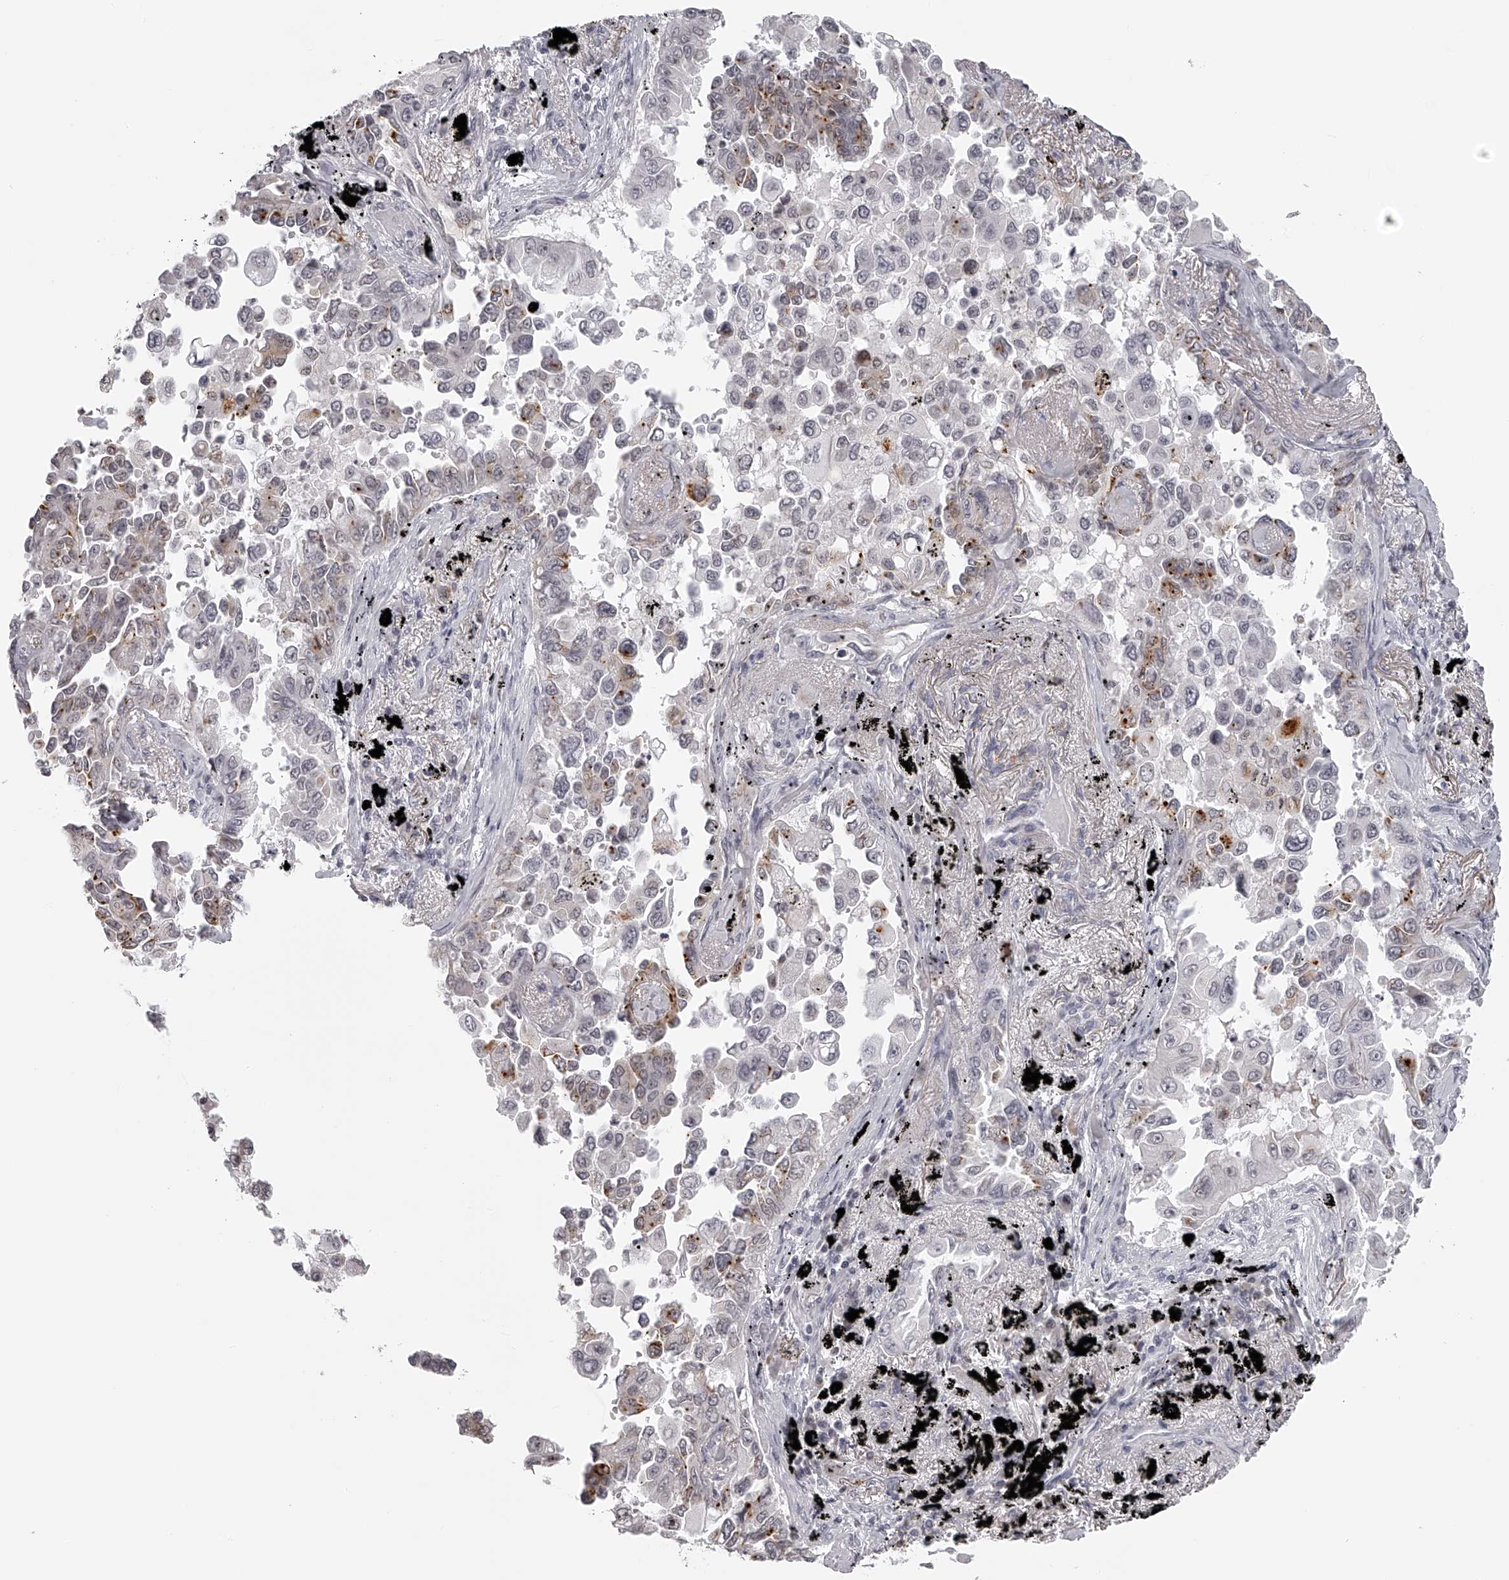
{"staining": {"intensity": "weak", "quantity": "<25%", "location": "cytoplasmic/membranous"}, "tissue": "lung cancer", "cell_type": "Tumor cells", "image_type": "cancer", "snomed": [{"axis": "morphology", "description": "Adenocarcinoma, NOS"}, {"axis": "topography", "description": "Lung"}], "caption": "This is an immunohistochemistry photomicrograph of human lung cancer. There is no expression in tumor cells.", "gene": "RNF220", "patient": {"sex": "female", "age": 67}}